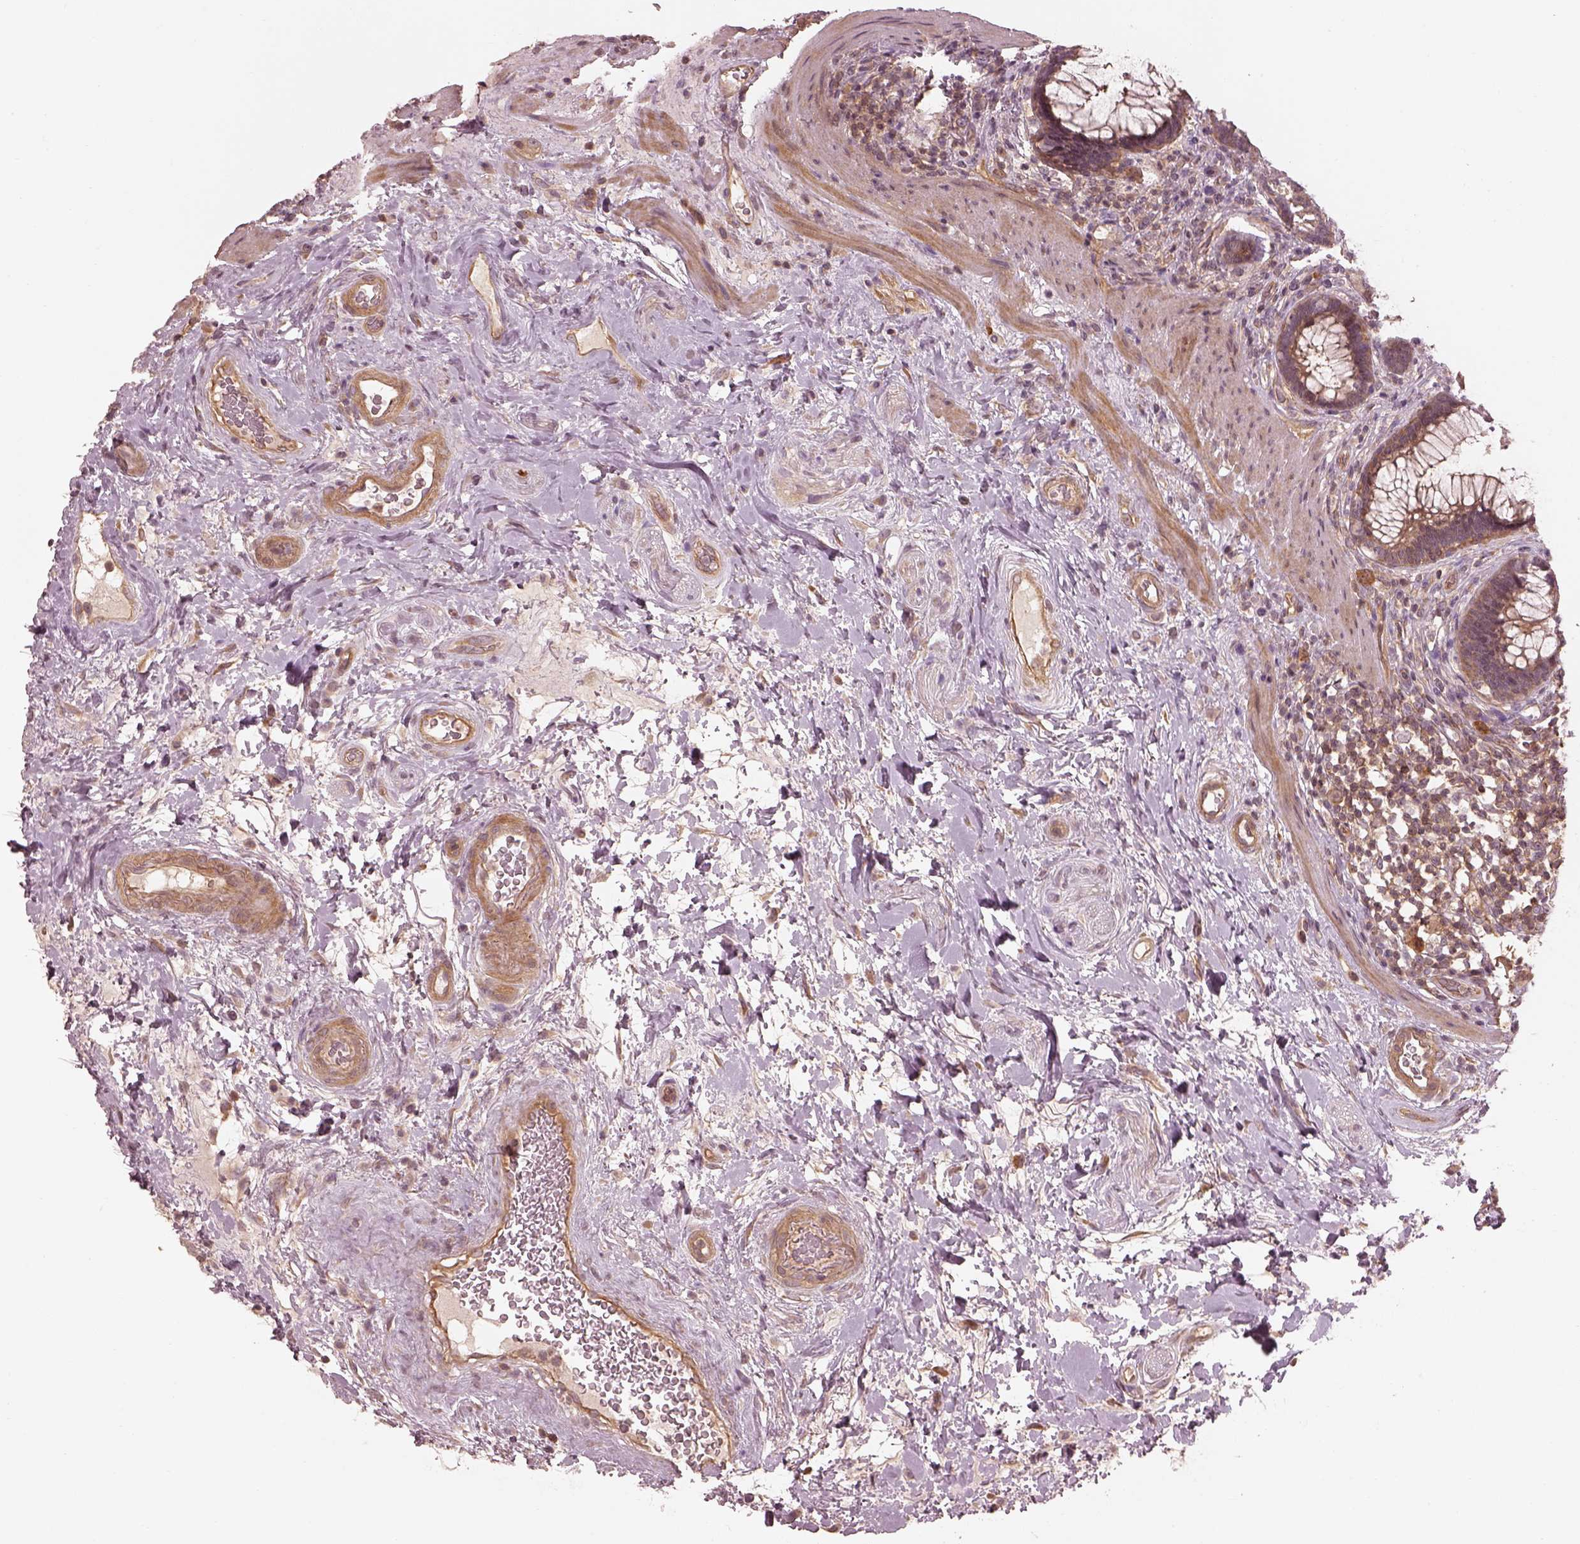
{"staining": {"intensity": "moderate", "quantity": ">75%", "location": "cytoplasmic/membranous"}, "tissue": "rectum", "cell_type": "Glandular cells", "image_type": "normal", "snomed": [{"axis": "morphology", "description": "Normal tissue, NOS"}, {"axis": "topography", "description": "Rectum"}], "caption": "IHC staining of benign rectum, which reveals medium levels of moderate cytoplasmic/membranous expression in approximately >75% of glandular cells indicating moderate cytoplasmic/membranous protein expression. The staining was performed using DAB (brown) for protein detection and nuclei were counterstained in hematoxylin (blue).", "gene": "FAM107B", "patient": {"sex": "male", "age": 72}}